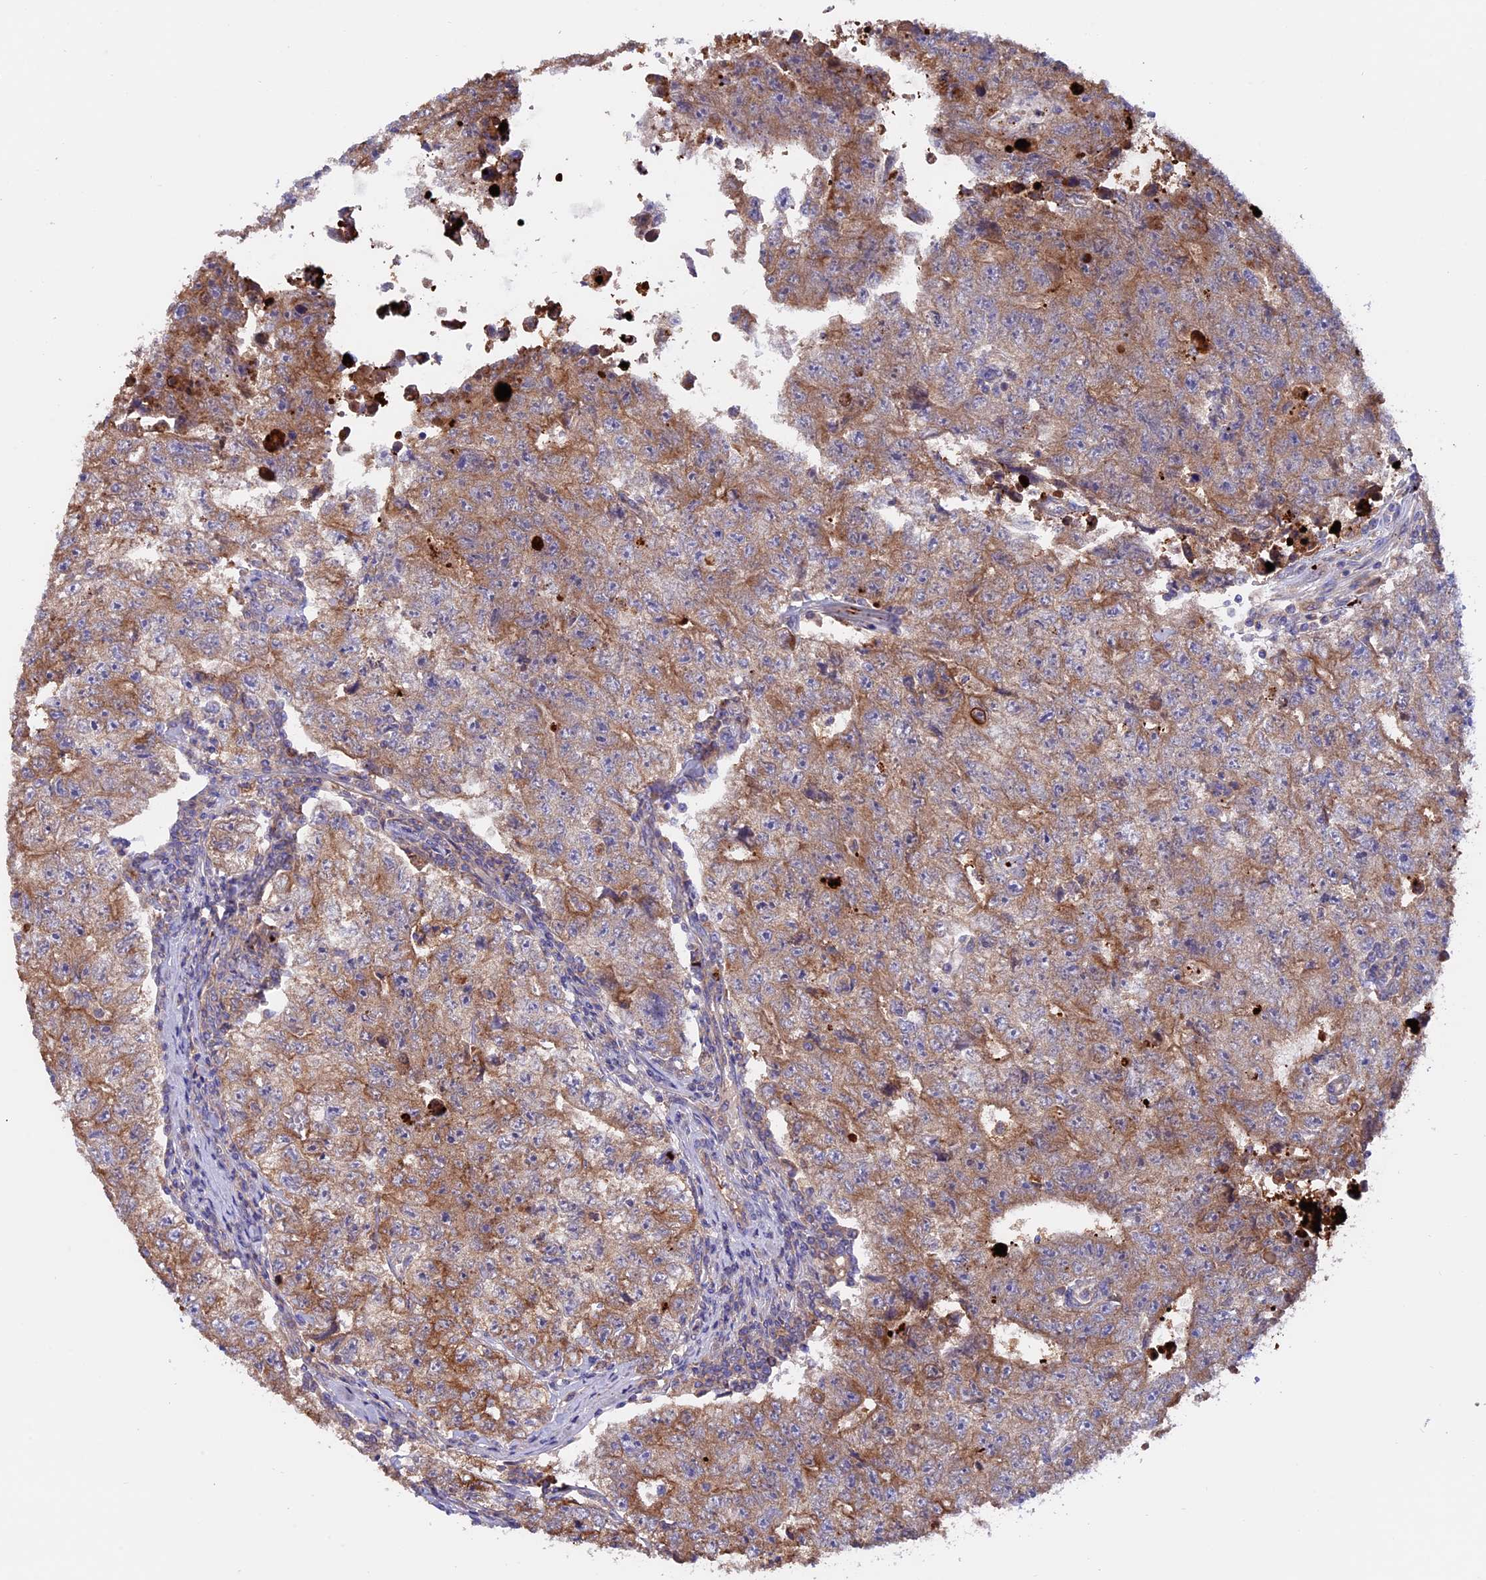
{"staining": {"intensity": "moderate", "quantity": ">75%", "location": "cytoplasmic/membranous"}, "tissue": "testis cancer", "cell_type": "Tumor cells", "image_type": "cancer", "snomed": [{"axis": "morphology", "description": "Carcinoma, Embryonal, NOS"}, {"axis": "topography", "description": "Testis"}], "caption": "Approximately >75% of tumor cells in testis cancer (embryonal carcinoma) show moderate cytoplasmic/membranous protein positivity as visualized by brown immunohistochemical staining.", "gene": "PTPN9", "patient": {"sex": "male", "age": 17}}